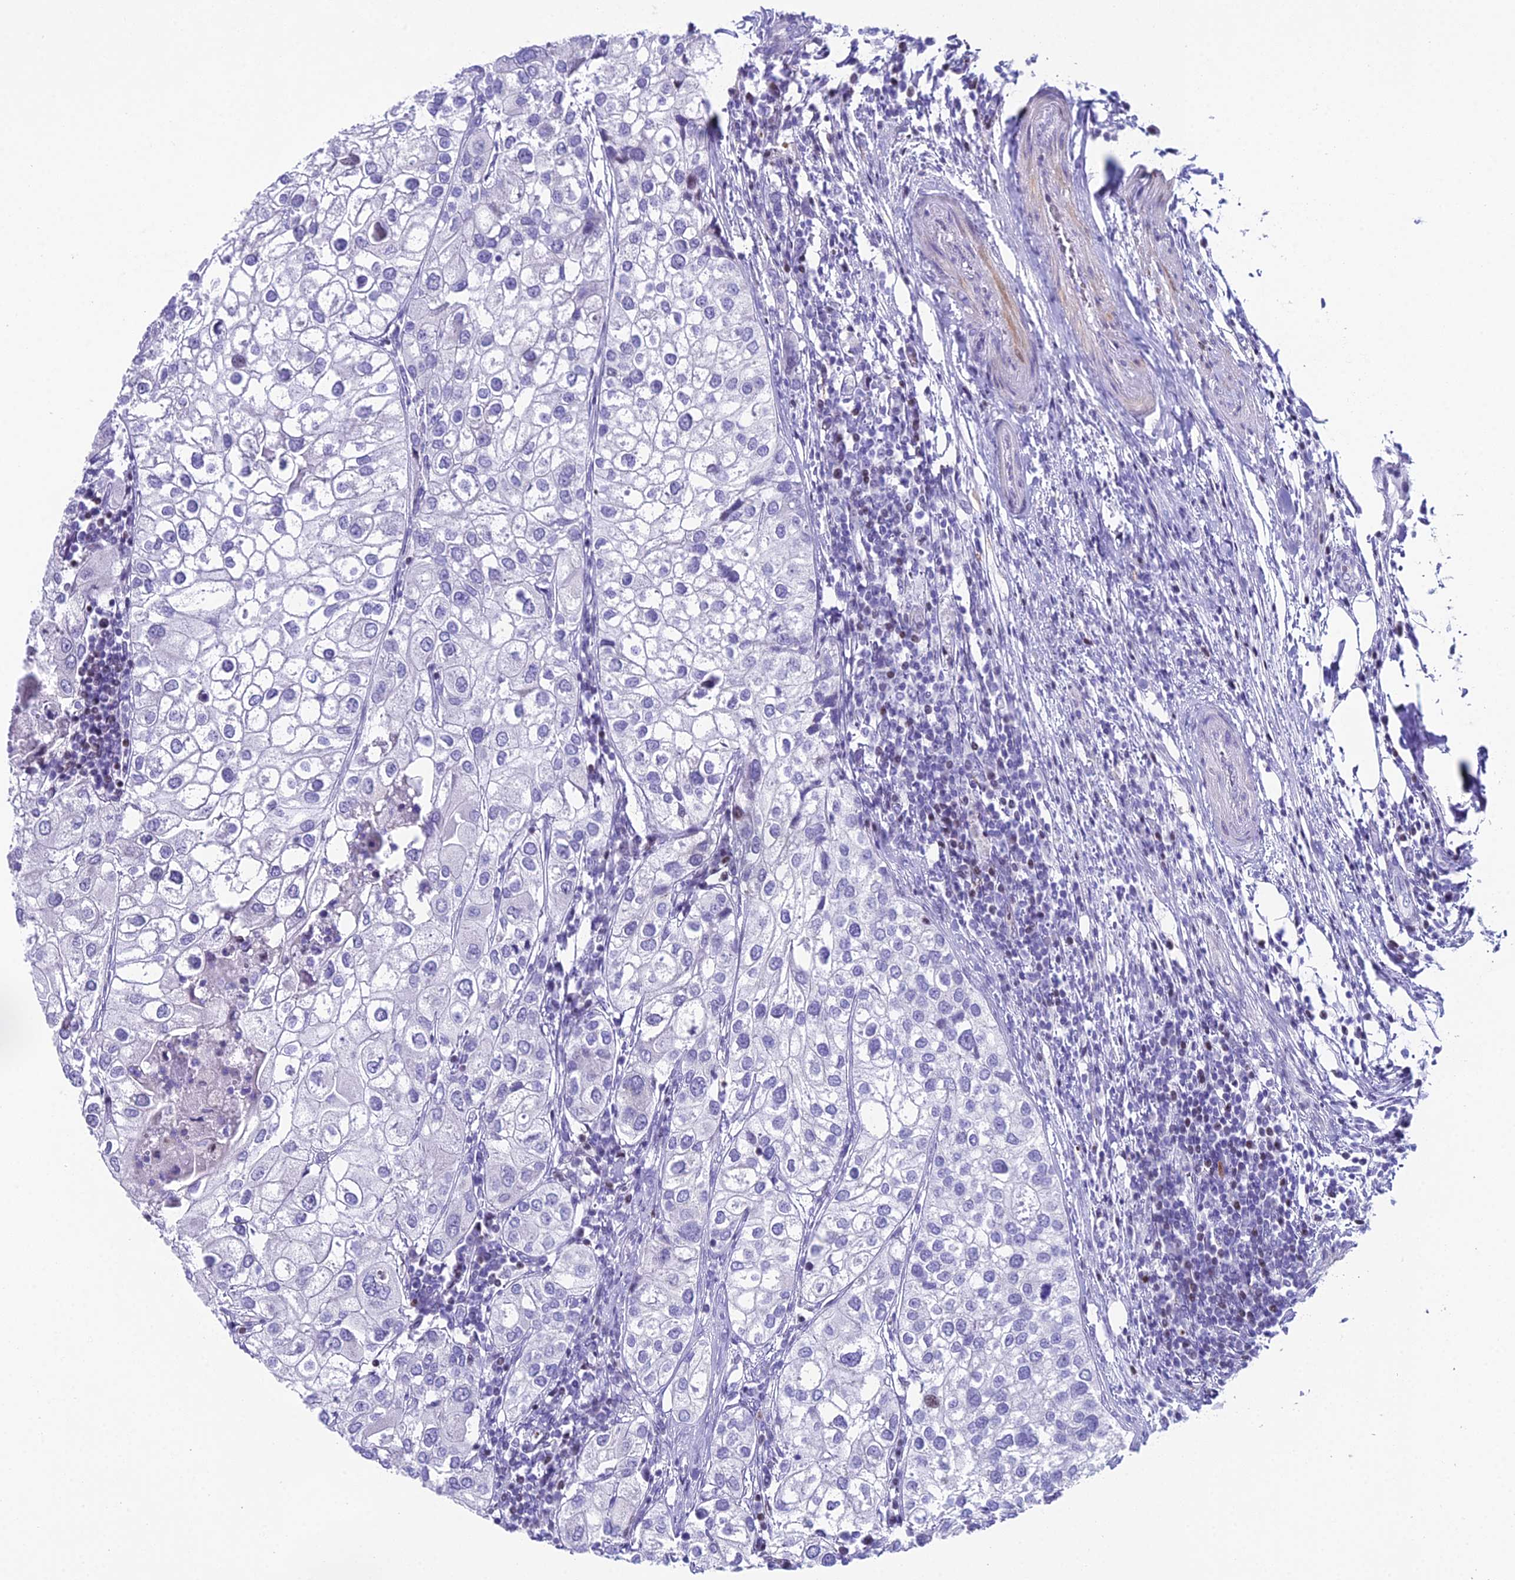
{"staining": {"intensity": "negative", "quantity": "none", "location": "none"}, "tissue": "urothelial cancer", "cell_type": "Tumor cells", "image_type": "cancer", "snomed": [{"axis": "morphology", "description": "Urothelial carcinoma, High grade"}, {"axis": "topography", "description": "Urinary bladder"}], "caption": "Tumor cells show no significant positivity in urothelial carcinoma (high-grade).", "gene": "CC2D2A", "patient": {"sex": "male", "age": 64}}